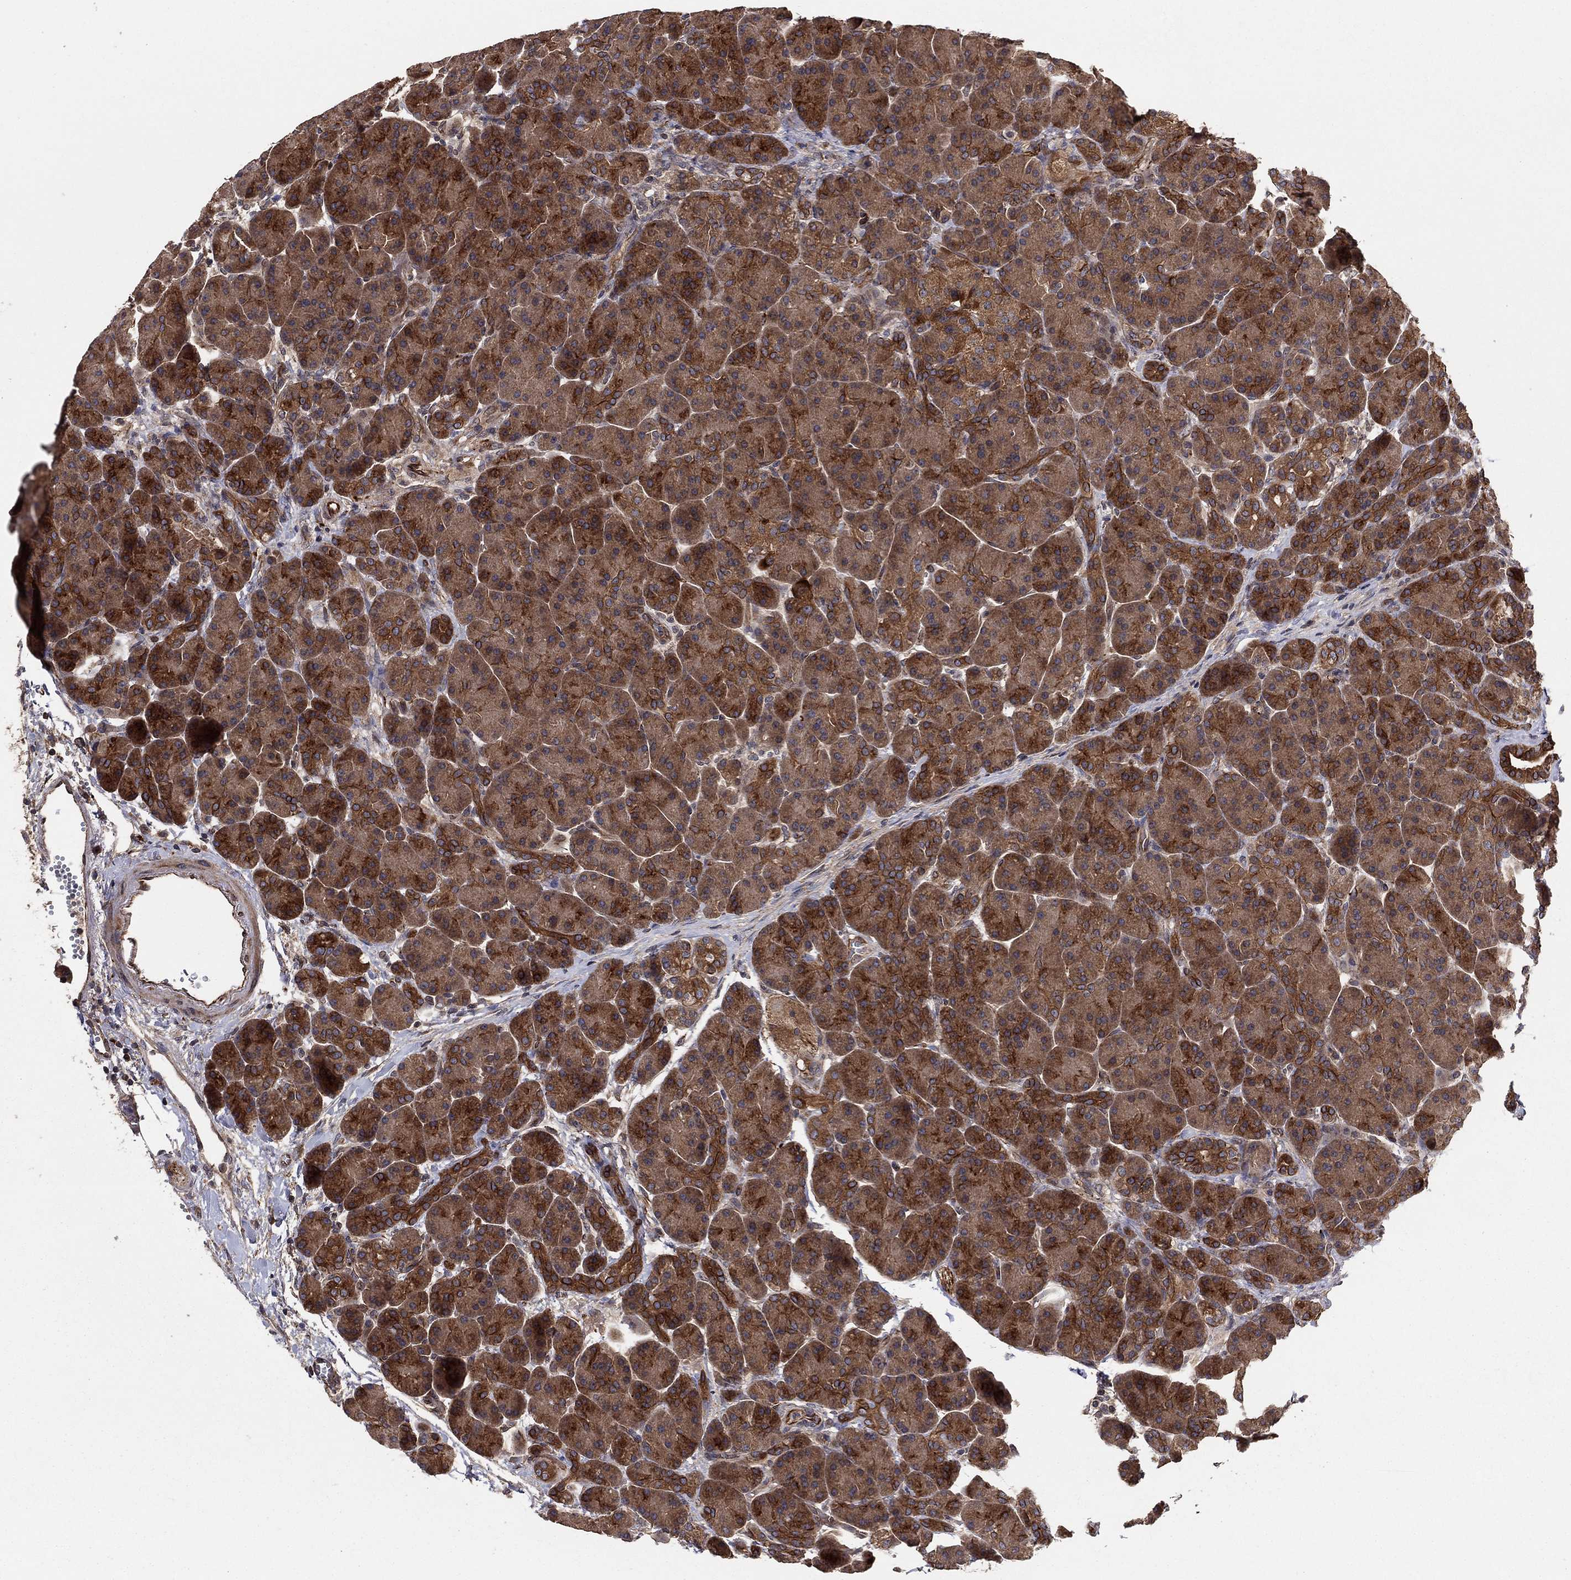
{"staining": {"intensity": "strong", "quantity": "25%-75%", "location": "cytoplasmic/membranous"}, "tissue": "pancreas", "cell_type": "Exocrine glandular cells", "image_type": "normal", "snomed": [{"axis": "morphology", "description": "Normal tissue, NOS"}, {"axis": "topography", "description": "Pancreas"}], "caption": "A high amount of strong cytoplasmic/membranous positivity is identified in about 25%-75% of exocrine glandular cells in benign pancreas. (DAB IHC with brightfield microscopy, high magnification).", "gene": "BMERB1", "patient": {"sex": "female", "age": 63}}